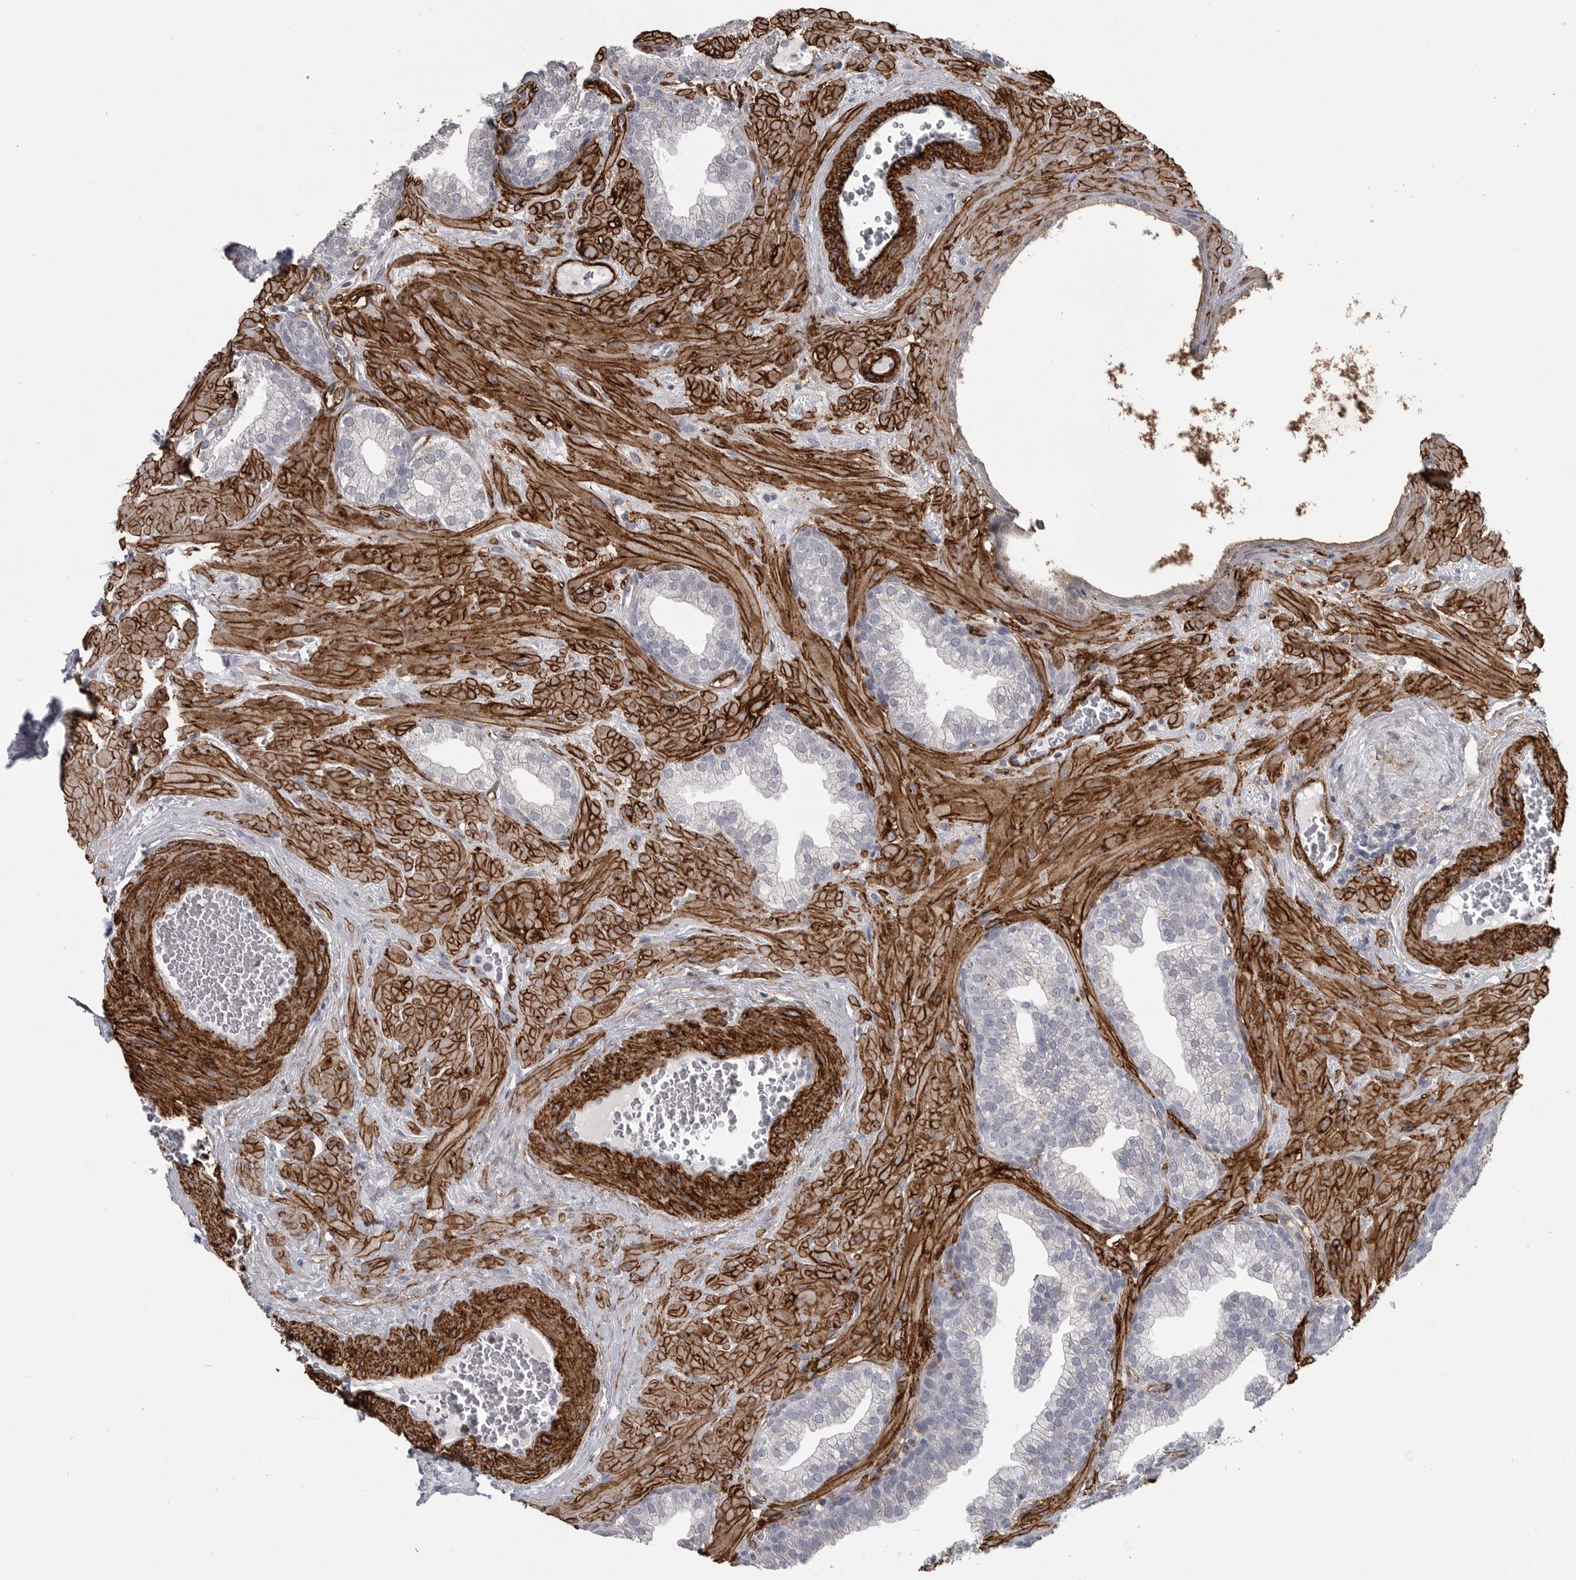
{"staining": {"intensity": "moderate", "quantity": "<25%", "location": "cytoplasmic/membranous"}, "tissue": "prostate", "cell_type": "Glandular cells", "image_type": "normal", "snomed": [{"axis": "morphology", "description": "Normal tissue, NOS"}, {"axis": "morphology", "description": "Urothelial carcinoma, Low grade"}, {"axis": "topography", "description": "Urinary bladder"}, {"axis": "topography", "description": "Prostate"}], "caption": "Normal prostate demonstrates moderate cytoplasmic/membranous positivity in about <25% of glandular cells, visualized by immunohistochemistry. (DAB IHC with brightfield microscopy, high magnification).", "gene": "AOC3", "patient": {"sex": "male", "age": 60}}